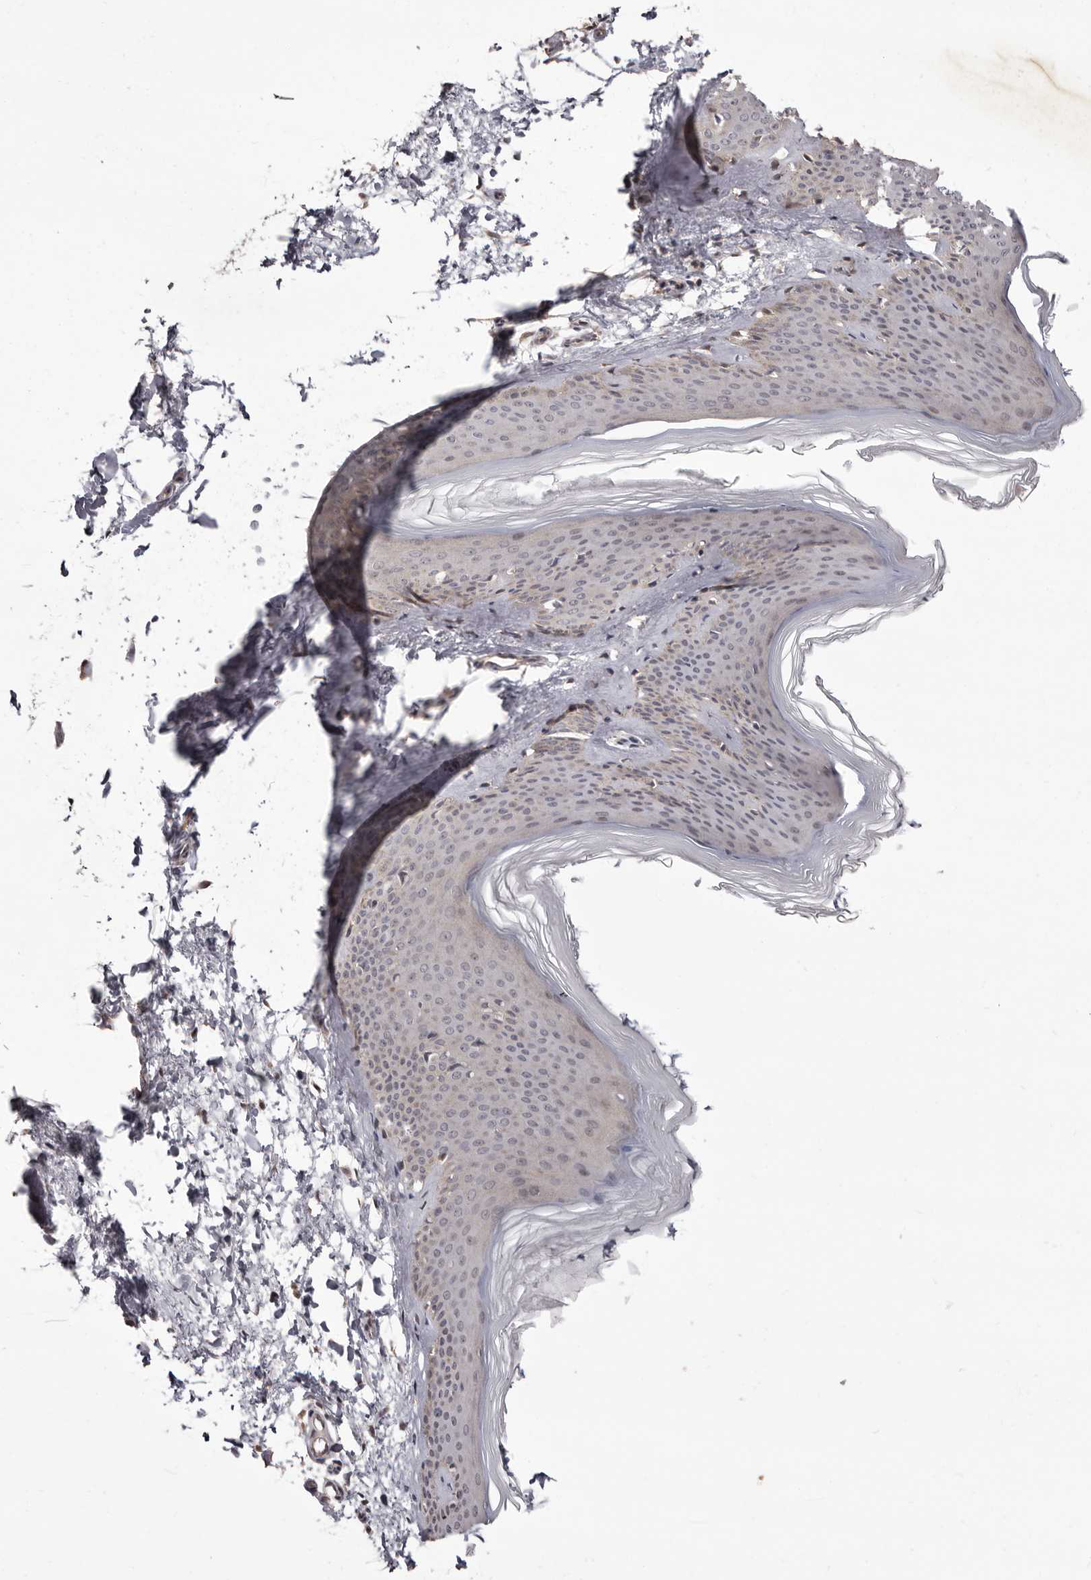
{"staining": {"intensity": "negative", "quantity": "none", "location": "none"}, "tissue": "skin", "cell_type": "Fibroblasts", "image_type": "normal", "snomed": [{"axis": "morphology", "description": "Normal tissue, NOS"}, {"axis": "topography", "description": "Skin"}], "caption": "The photomicrograph shows no staining of fibroblasts in normal skin.", "gene": "GLRX3", "patient": {"sex": "female", "age": 27}}